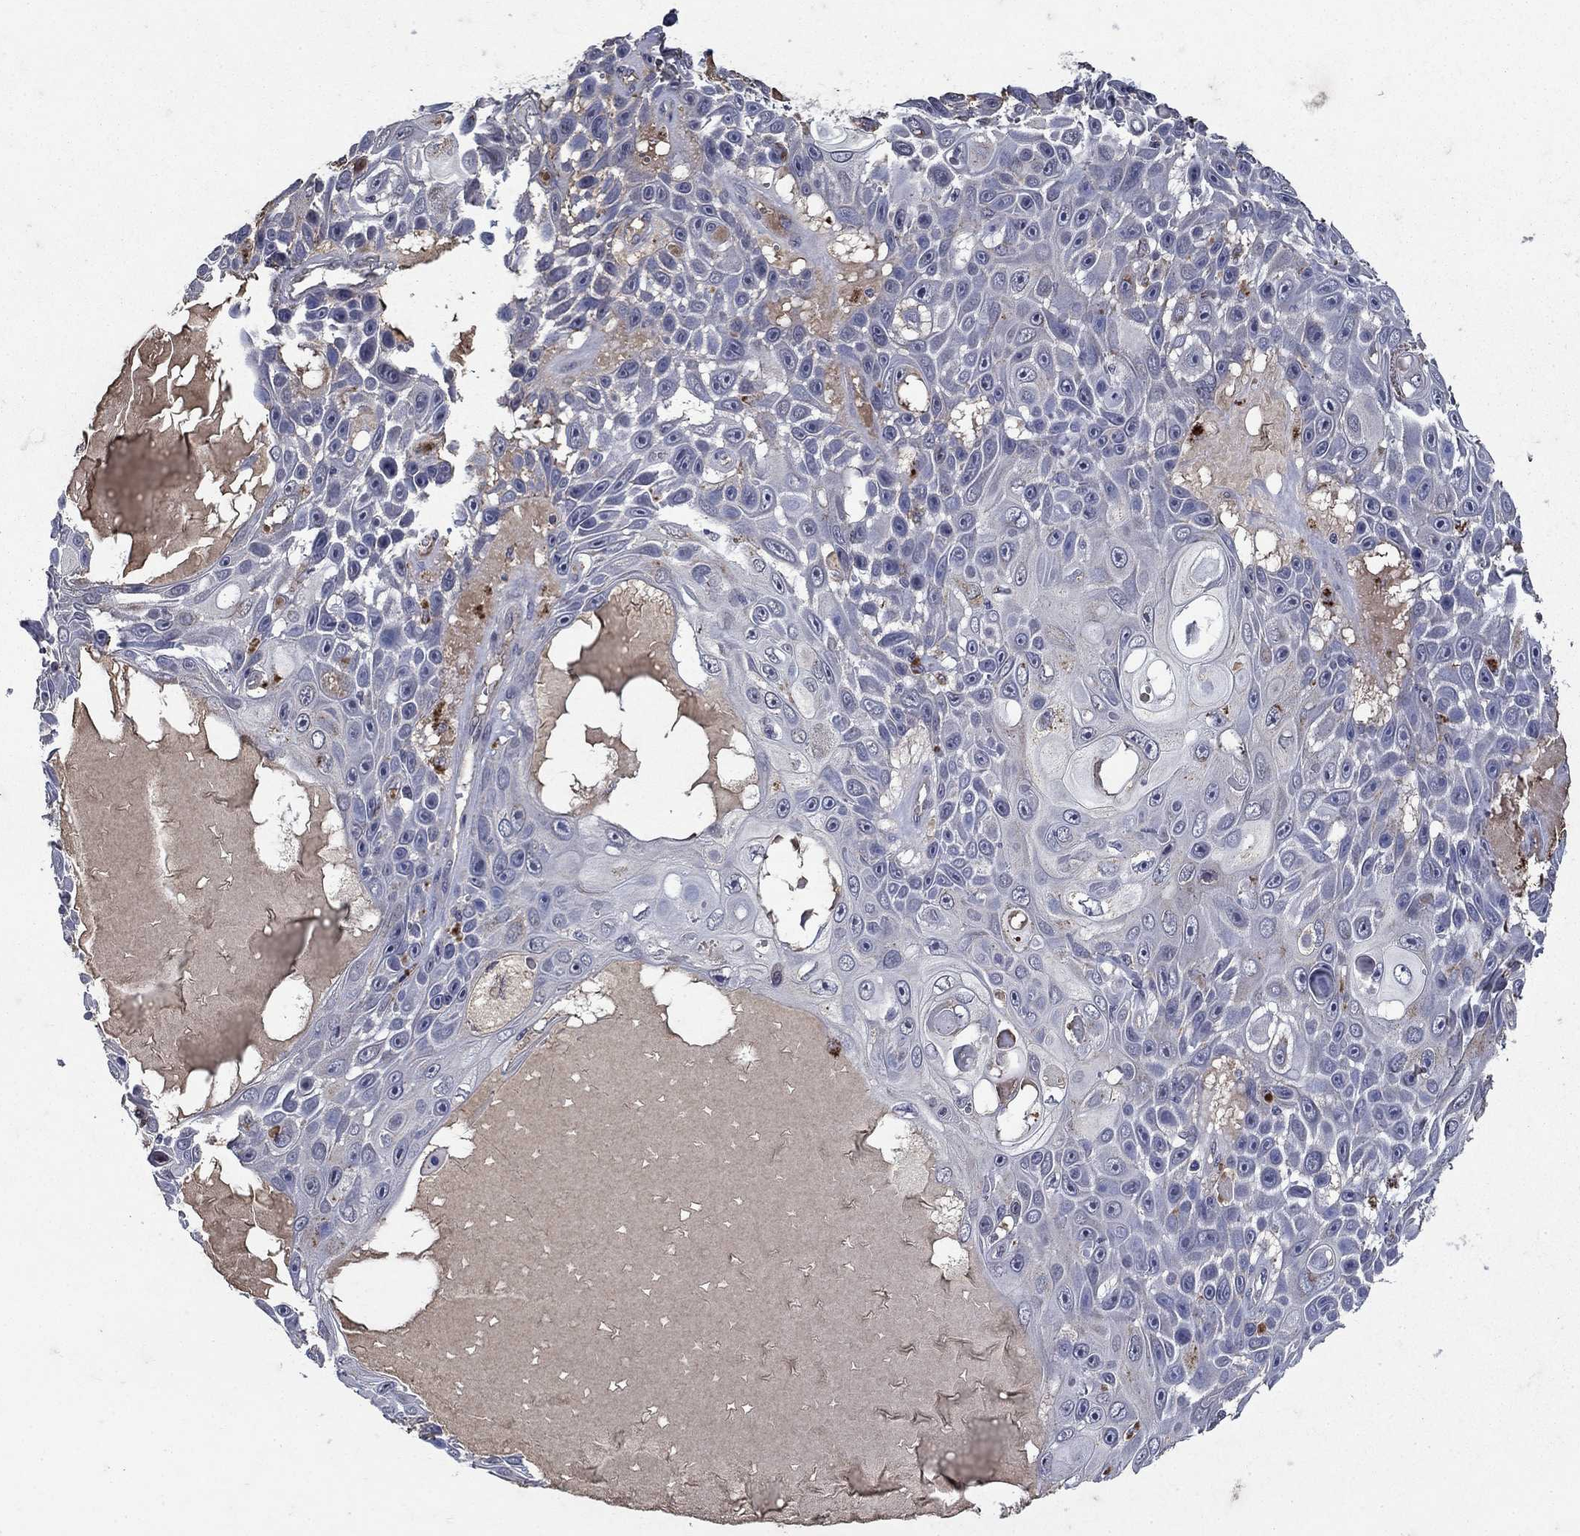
{"staining": {"intensity": "negative", "quantity": "none", "location": "none"}, "tissue": "skin cancer", "cell_type": "Tumor cells", "image_type": "cancer", "snomed": [{"axis": "morphology", "description": "Squamous cell carcinoma, NOS"}, {"axis": "topography", "description": "Skin"}], "caption": "The photomicrograph reveals no significant positivity in tumor cells of skin squamous cell carcinoma.", "gene": "NPC2", "patient": {"sex": "male", "age": 82}}